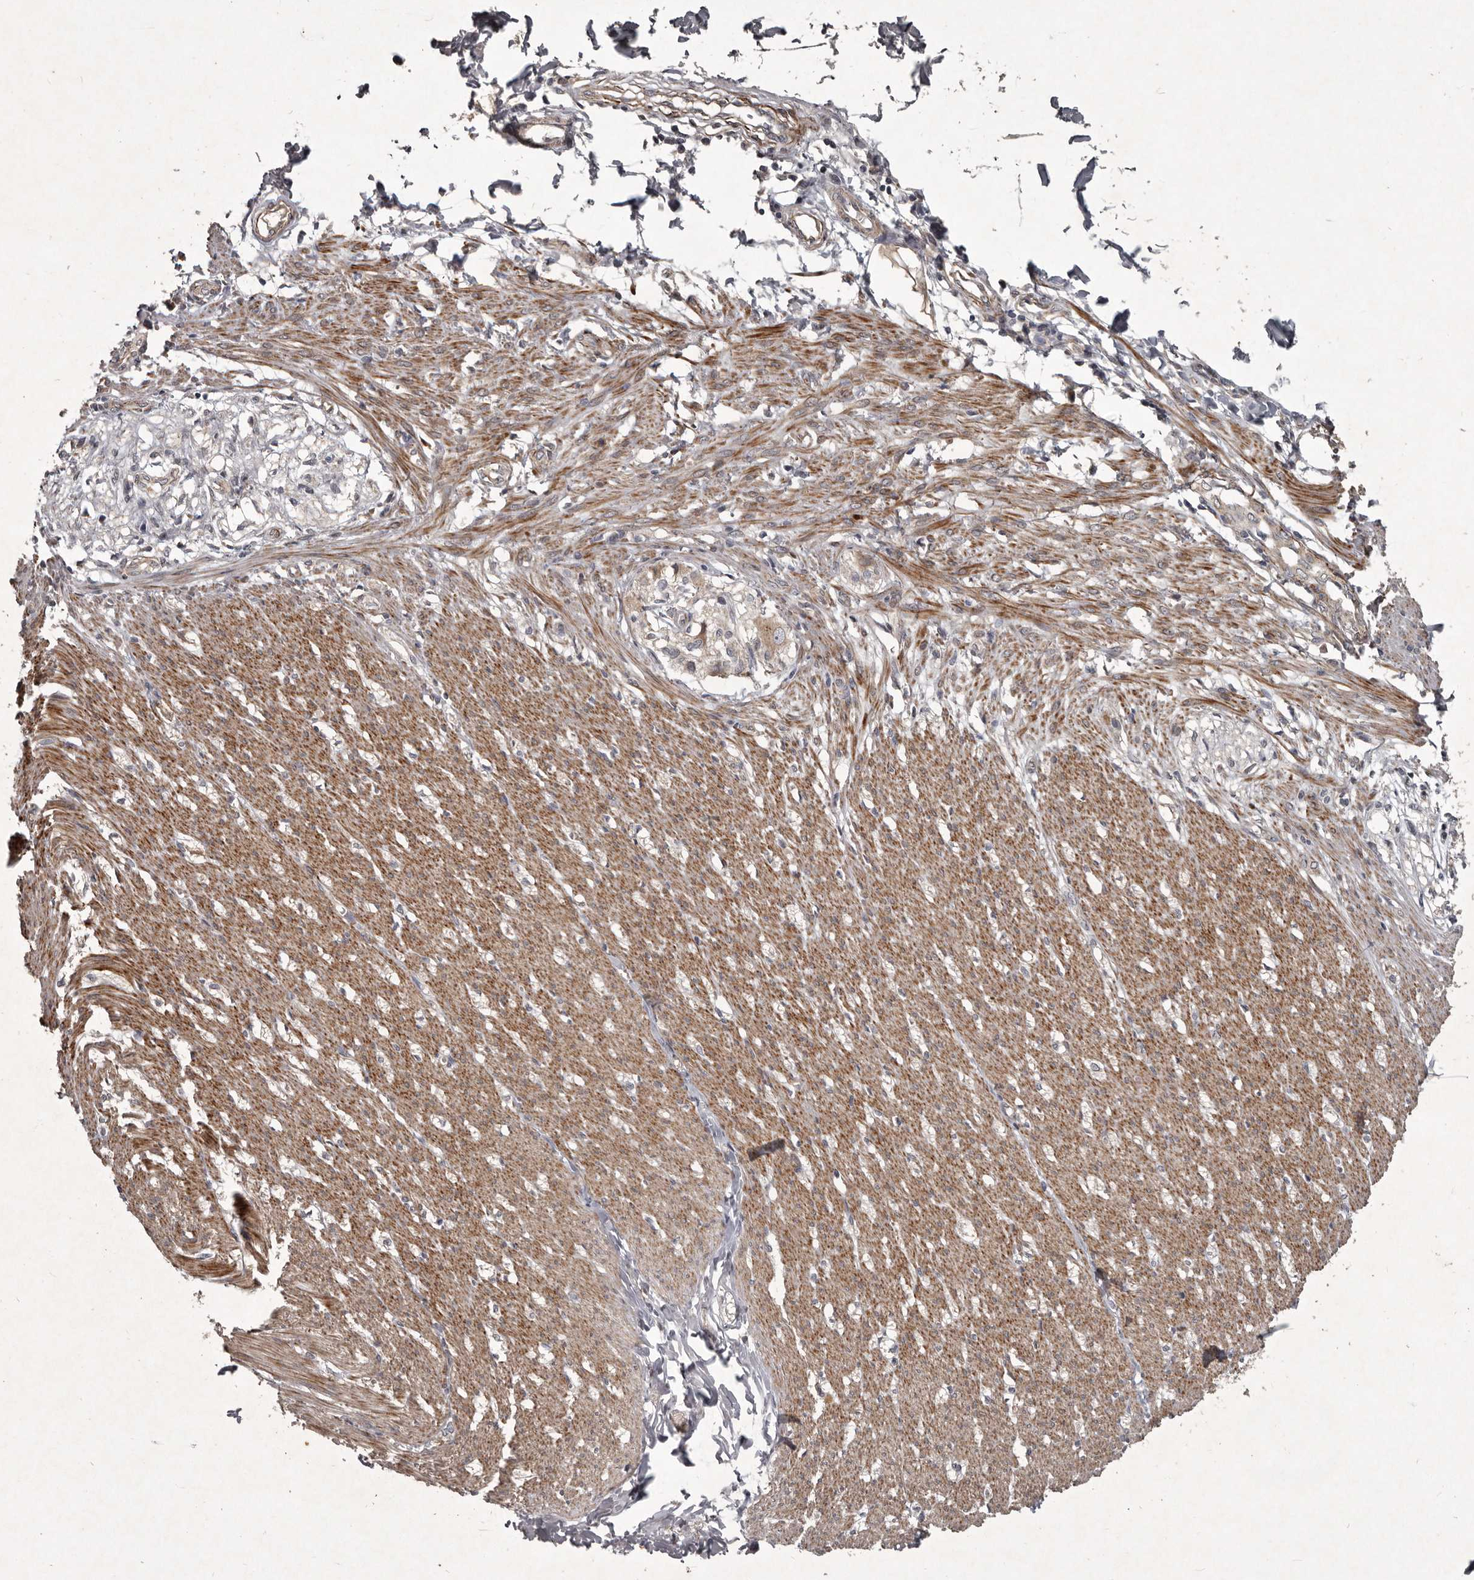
{"staining": {"intensity": "strong", "quantity": ">75%", "location": "cytoplasmic/membranous"}, "tissue": "smooth muscle", "cell_type": "Smooth muscle cells", "image_type": "normal", "snomed": [{"axis": "morphology", "description": "Normal tissue, NOS"}, {"axis": "morphology", "description": "Adenocarcinoma, NOS"}, {"axis": "topography", "description": "Smooth muscle"}, {"axis": "topography", "description": "Colon"}], "caption": "Normal smooth muscle displays strong cytoplasmic/membranous staining in approximately >75% of smooth muscle cells.", "gene": "MRPS15", "patient": {"sex": "male", "age": 14}}